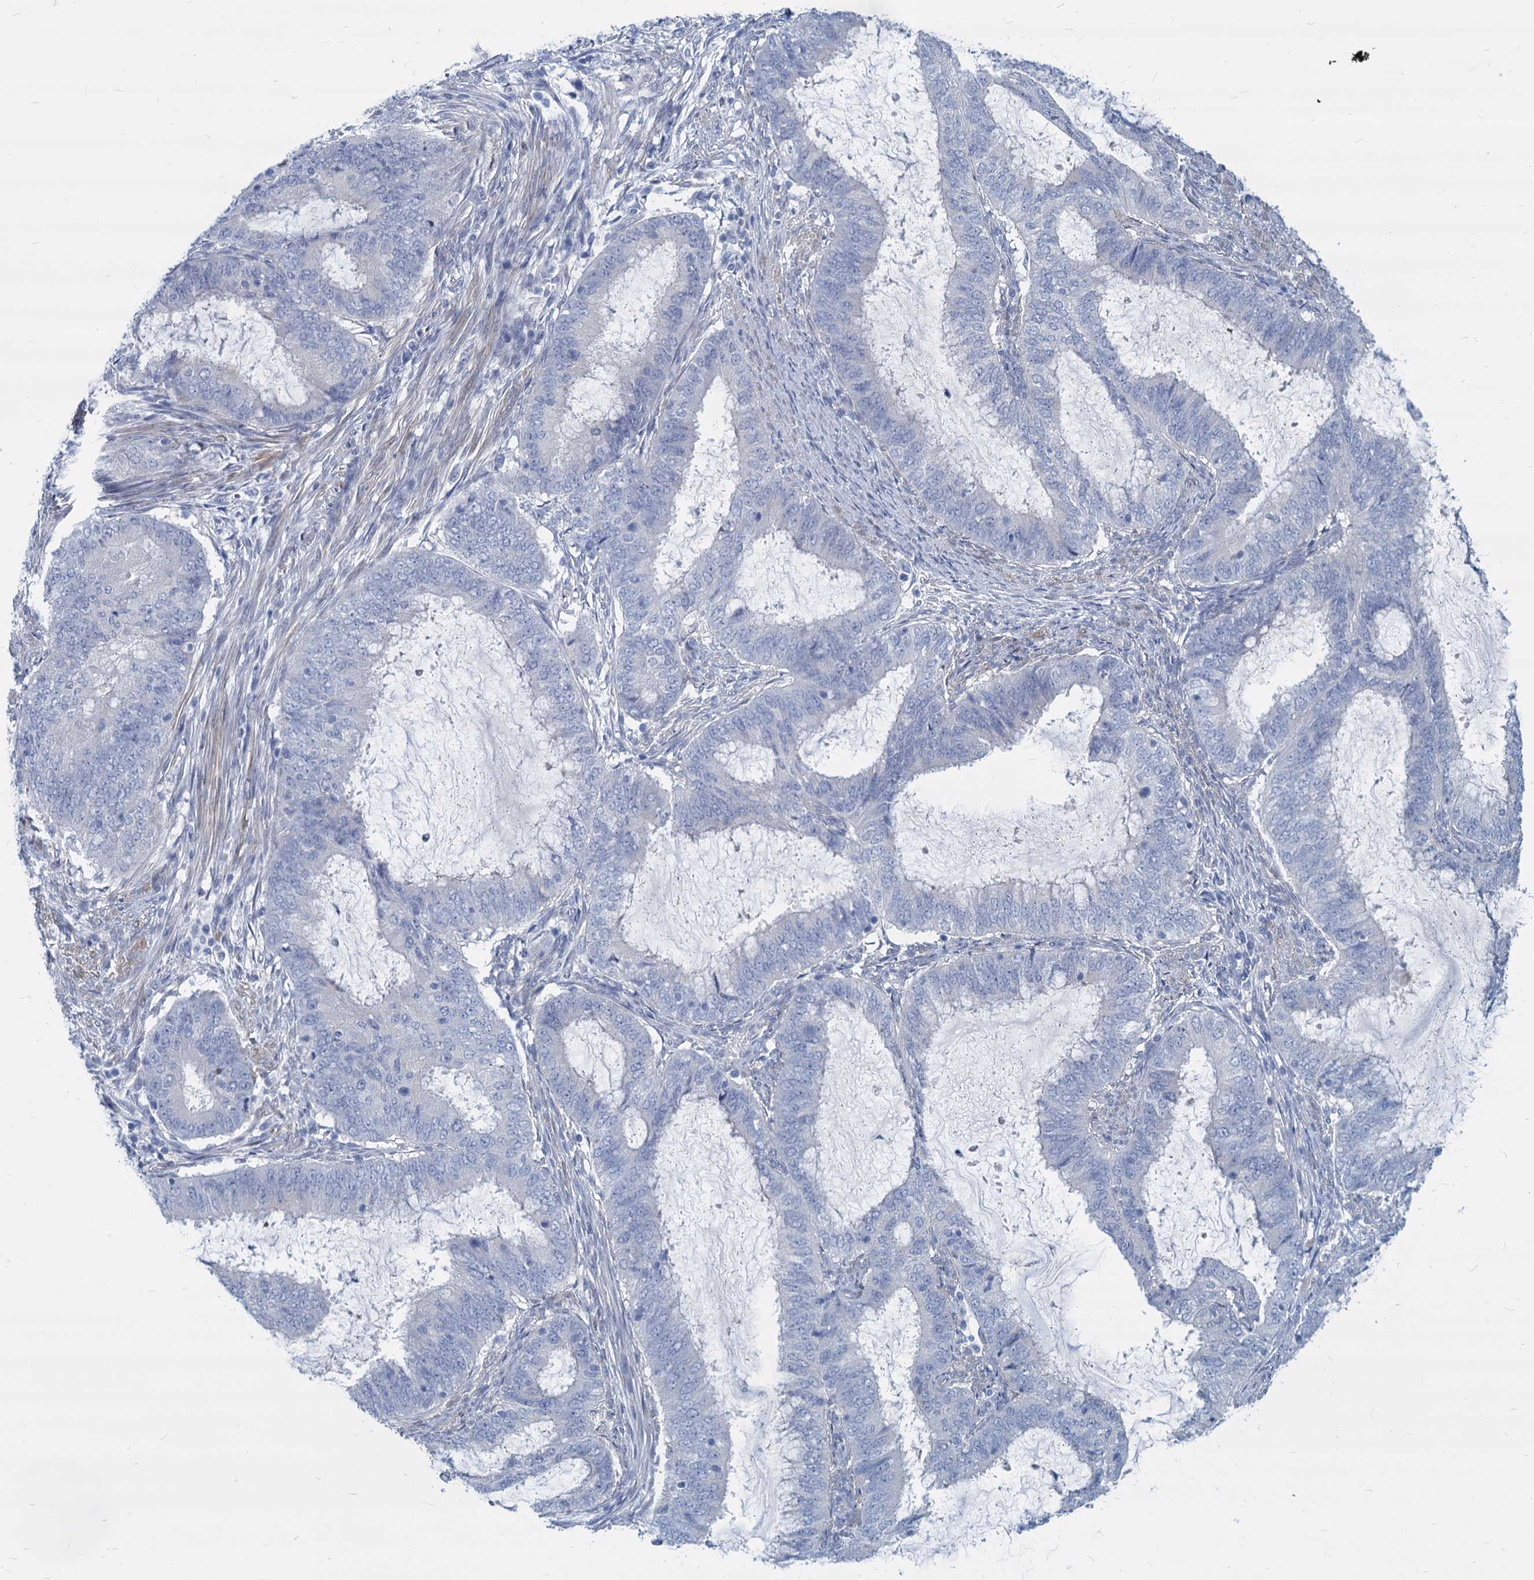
{"staining": {"intensity": "negative", "quantity": "none", "location": "none"}, "tissue": "endometrial cancer", "cell_type": "Tumor cells", "image_type": "cancer", "snomed": [{"axis": "morphology", "description": "Adenocarcinoma, NOS"}, {"axis": "topography", "description": "Endometrium"}], "caption": "A photomicrograph of human endometrial cancer (adenocarcinoma) is negative for staining in tumor cells.", "gene": "GSTM3", "patient": {"sex": "female", "age": 51}}